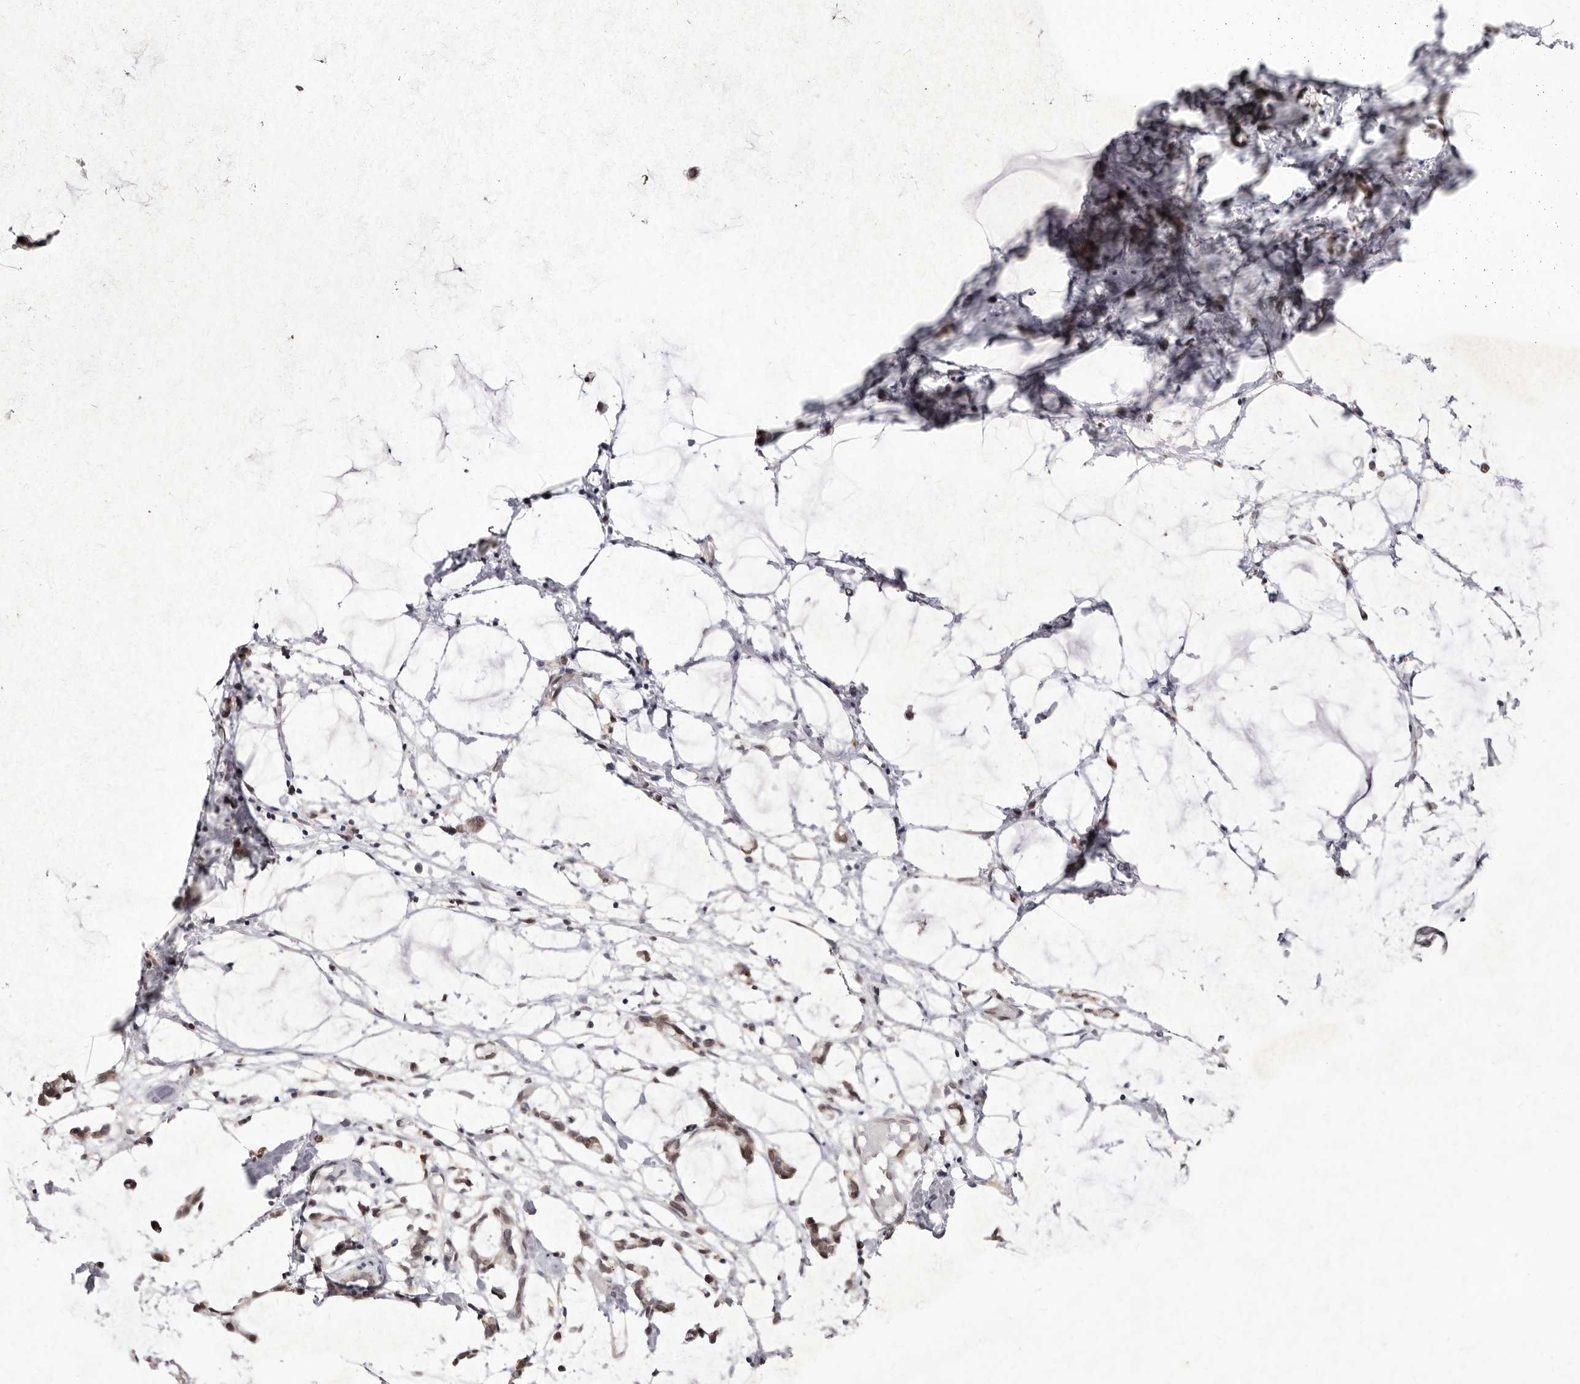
{"staining": {"intensity": "weak", "quantity": "<25%", "location": "cytoplasmic/membranous"}, "tissue": "adipose tissue", "cell_type": "Adipocytes", "image_type": "normal", "snomed": [{"axis": "morphology", "description": "Normal tissue, NOS"}, {"axis": "morphology", "description": "Adenocarcinoma, NOS"}, {"axis": "topography", "description": "Smooth muscle"}, {"axis": "topography", "description": "Colon"}], "caption": "Adipocytes show no significant staining in benign adipose tissue. The staining is performed using DAB brown chromogen with nuclei counter-stained in using hematoxylin.", "gene": "LCORL", "patient": {"sex": "male", "age": 14}}